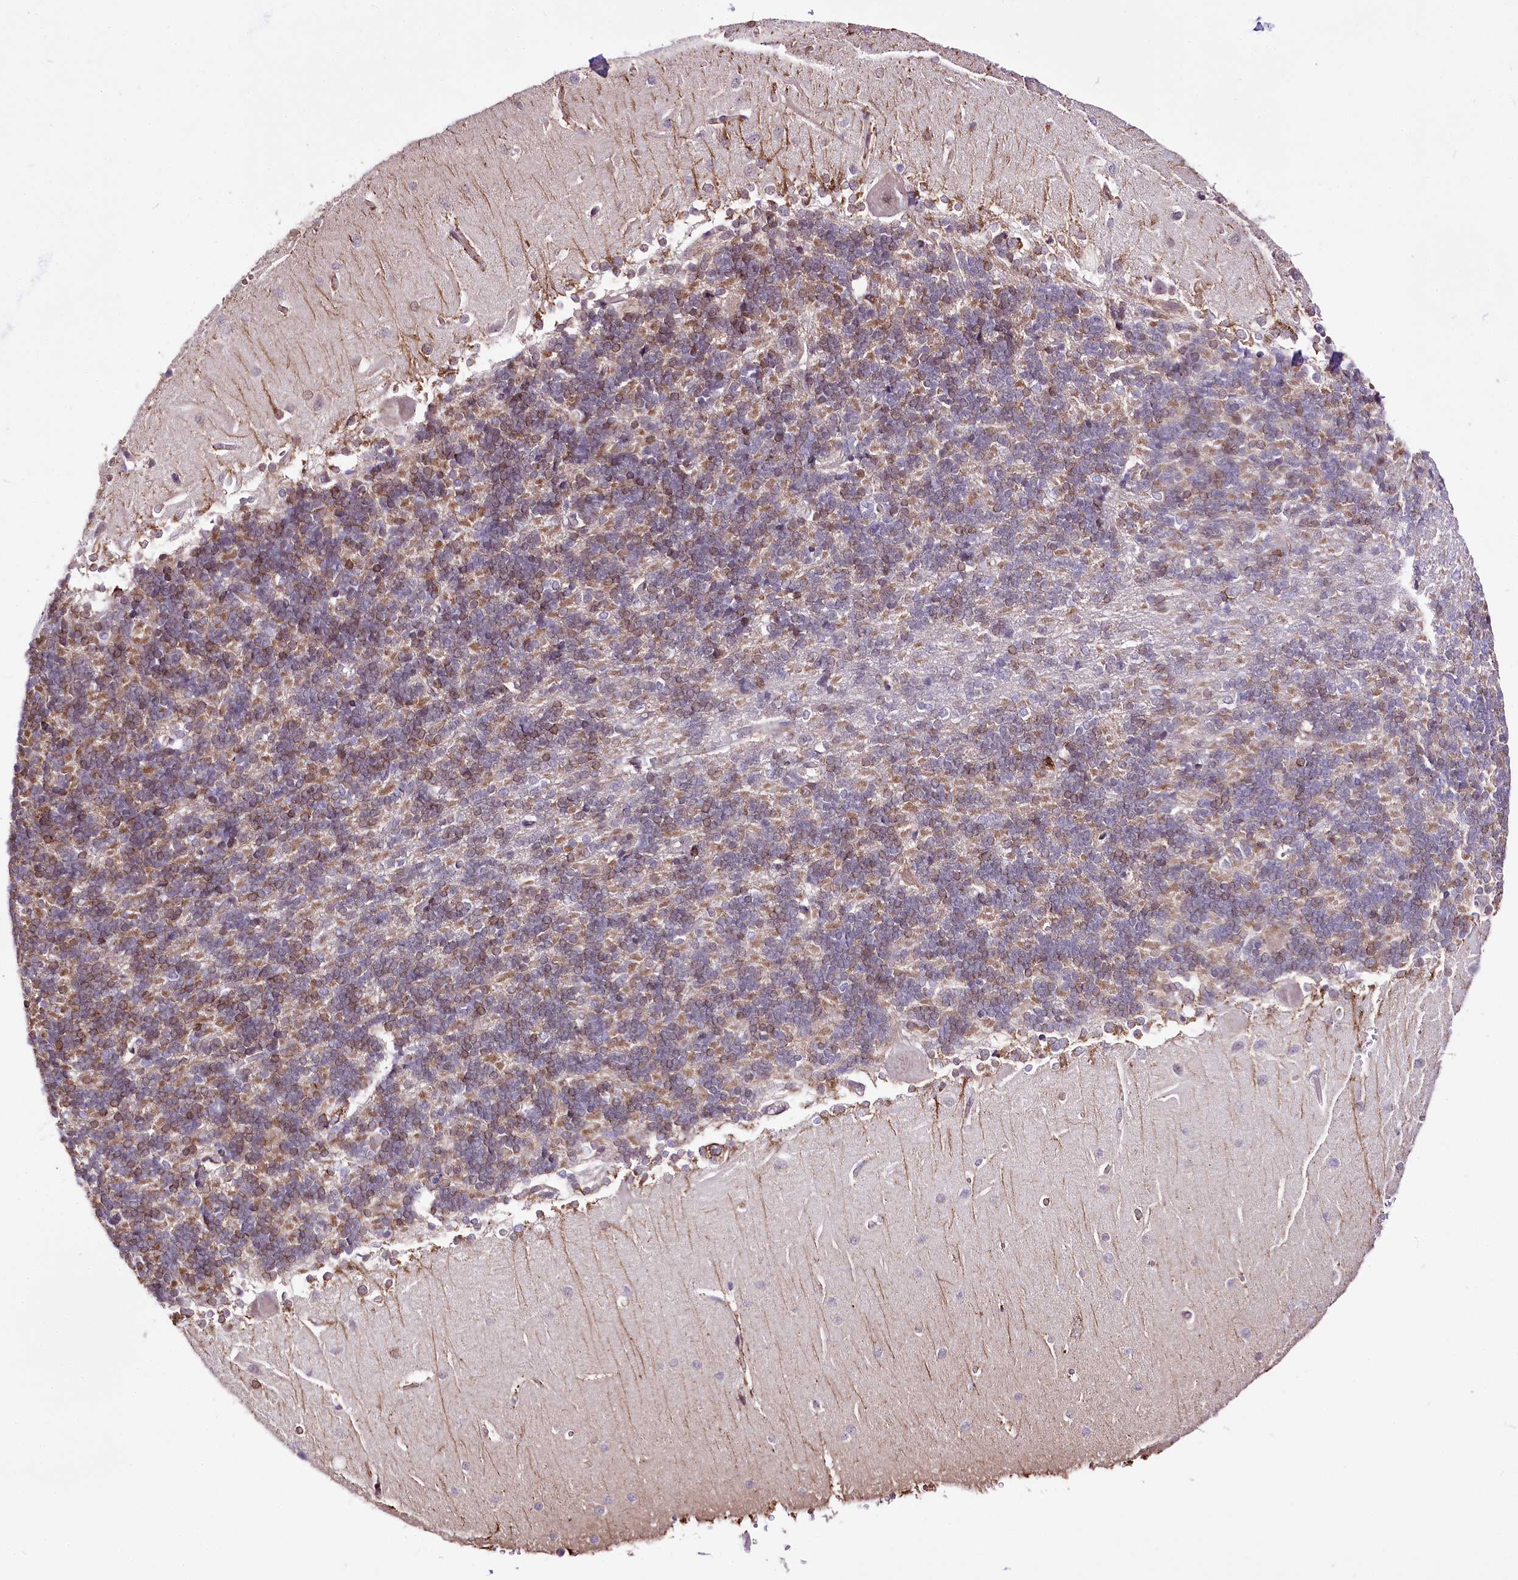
{"staining": {"intensity": "moderate", "quantity": "25%-75%", "location": "cytoplasmic/membranous"}, "tissue": "cerebellum", "cell_type": "Cells in granular layer", "image_type": "normal", "snomed": [{"axis": "morphology", "description": "Normal tissue, NOS"}, {"axis": "topography", "description": "Cerebellum"}], "caption": "Cerebellum stained with immunohistochemistry displays moderate cytoplasmic/membranous staining in about 25%-75% of cells in granular layer. (DAB IHC with brightfield microscopy, high magnification).", "gene": "WWC1", "patient": {"sex": "male", "age": 37}}